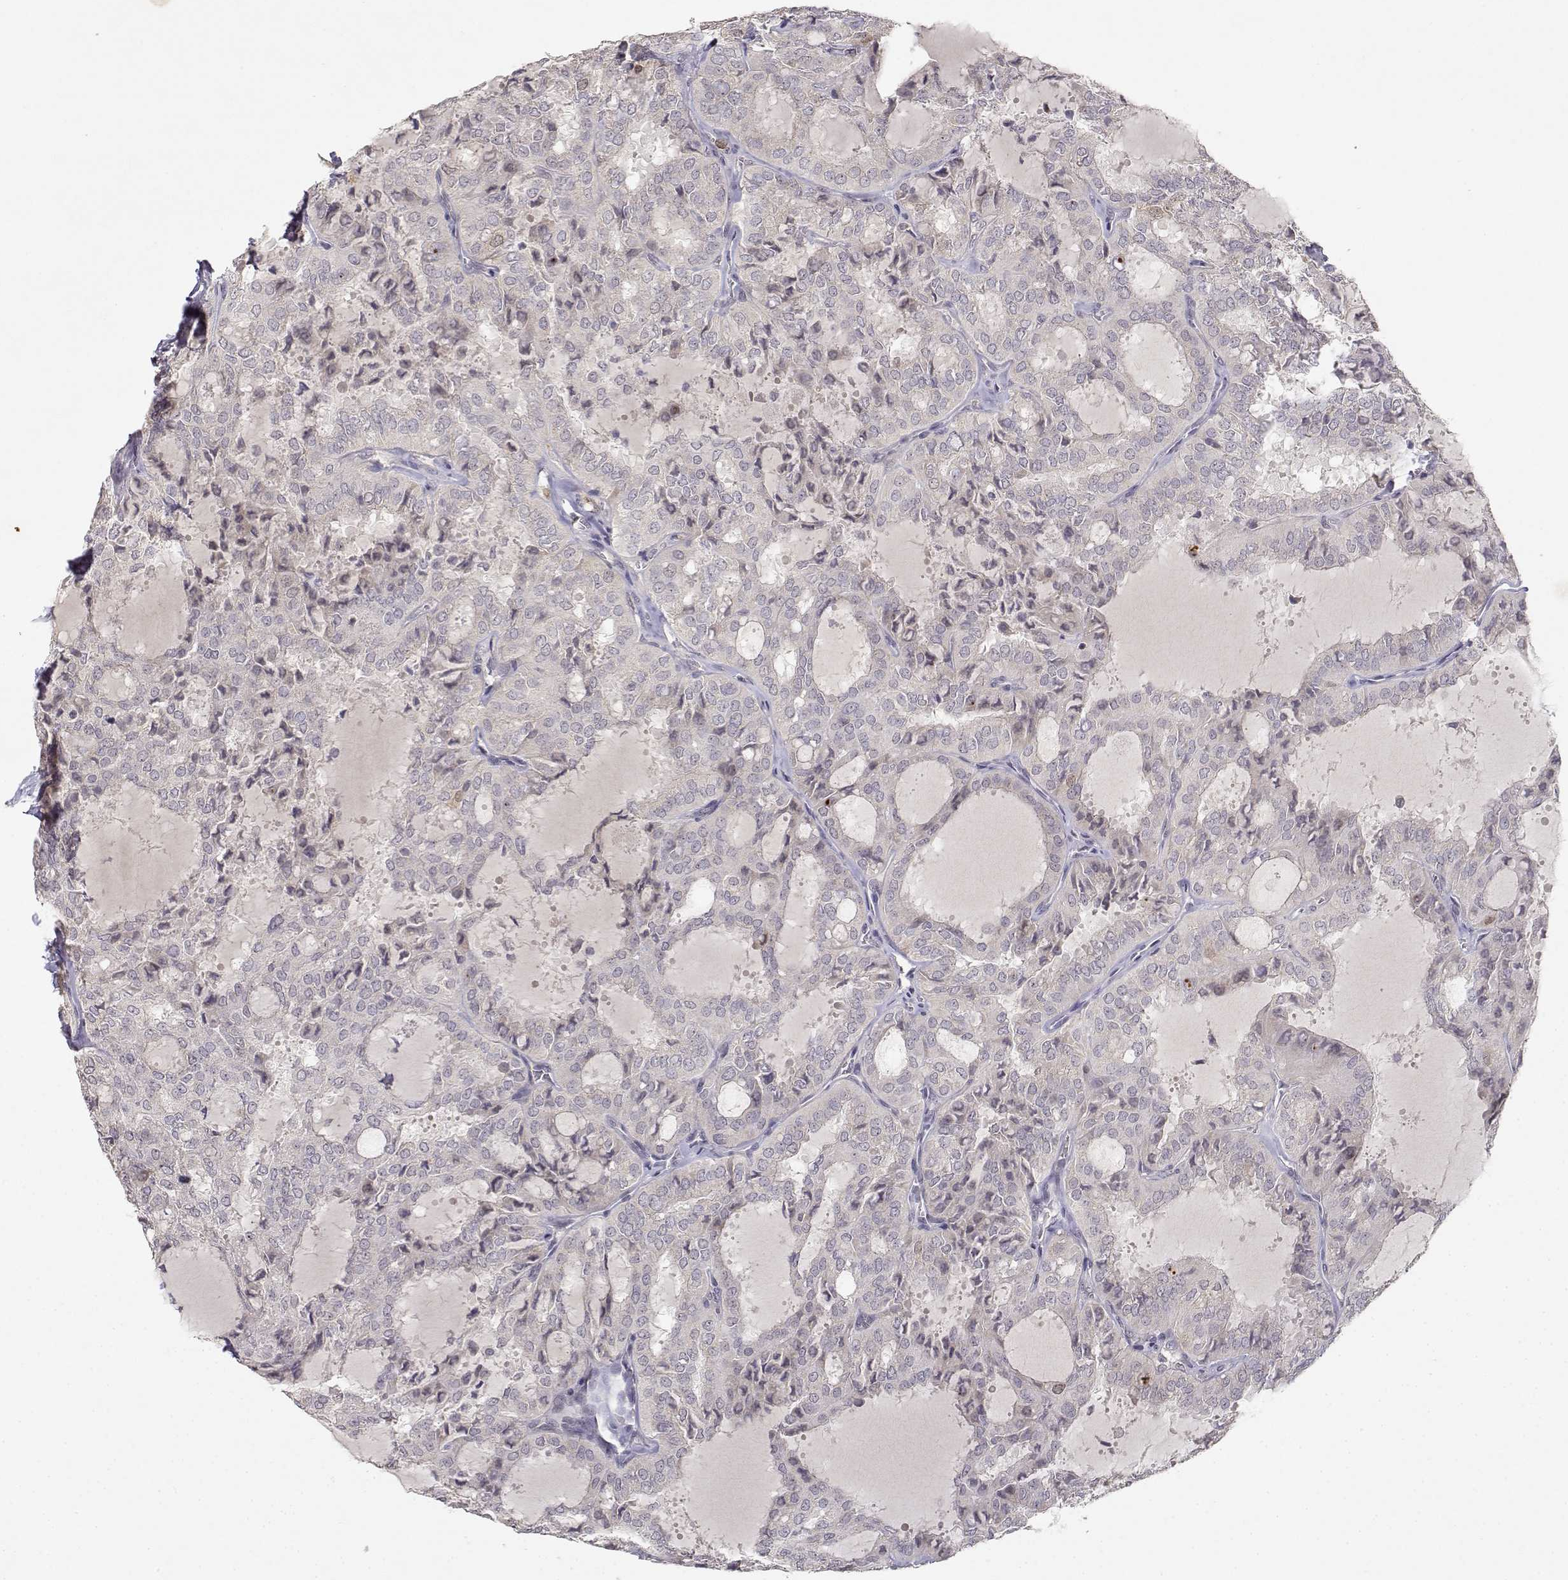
{"staining": {"intensity": "negative", "quantity": "none", "location": "none"}, "tissue": "thyroid cancer", "cell_type": "Tumor cells", "image_type": "cancer", "snomed": [{"axis": "morphology", "description": "Follicular adenoma carcinoma, NOS"}, {"axis": "topography", "description": "Thyroid gland"}], "caption": "Tumor cells are negative for protein expression in human thyroid cancer (follicular adenoma carcinoma).", "gene": "RAD51", "patient": {"sex": "male", "age": 75}}